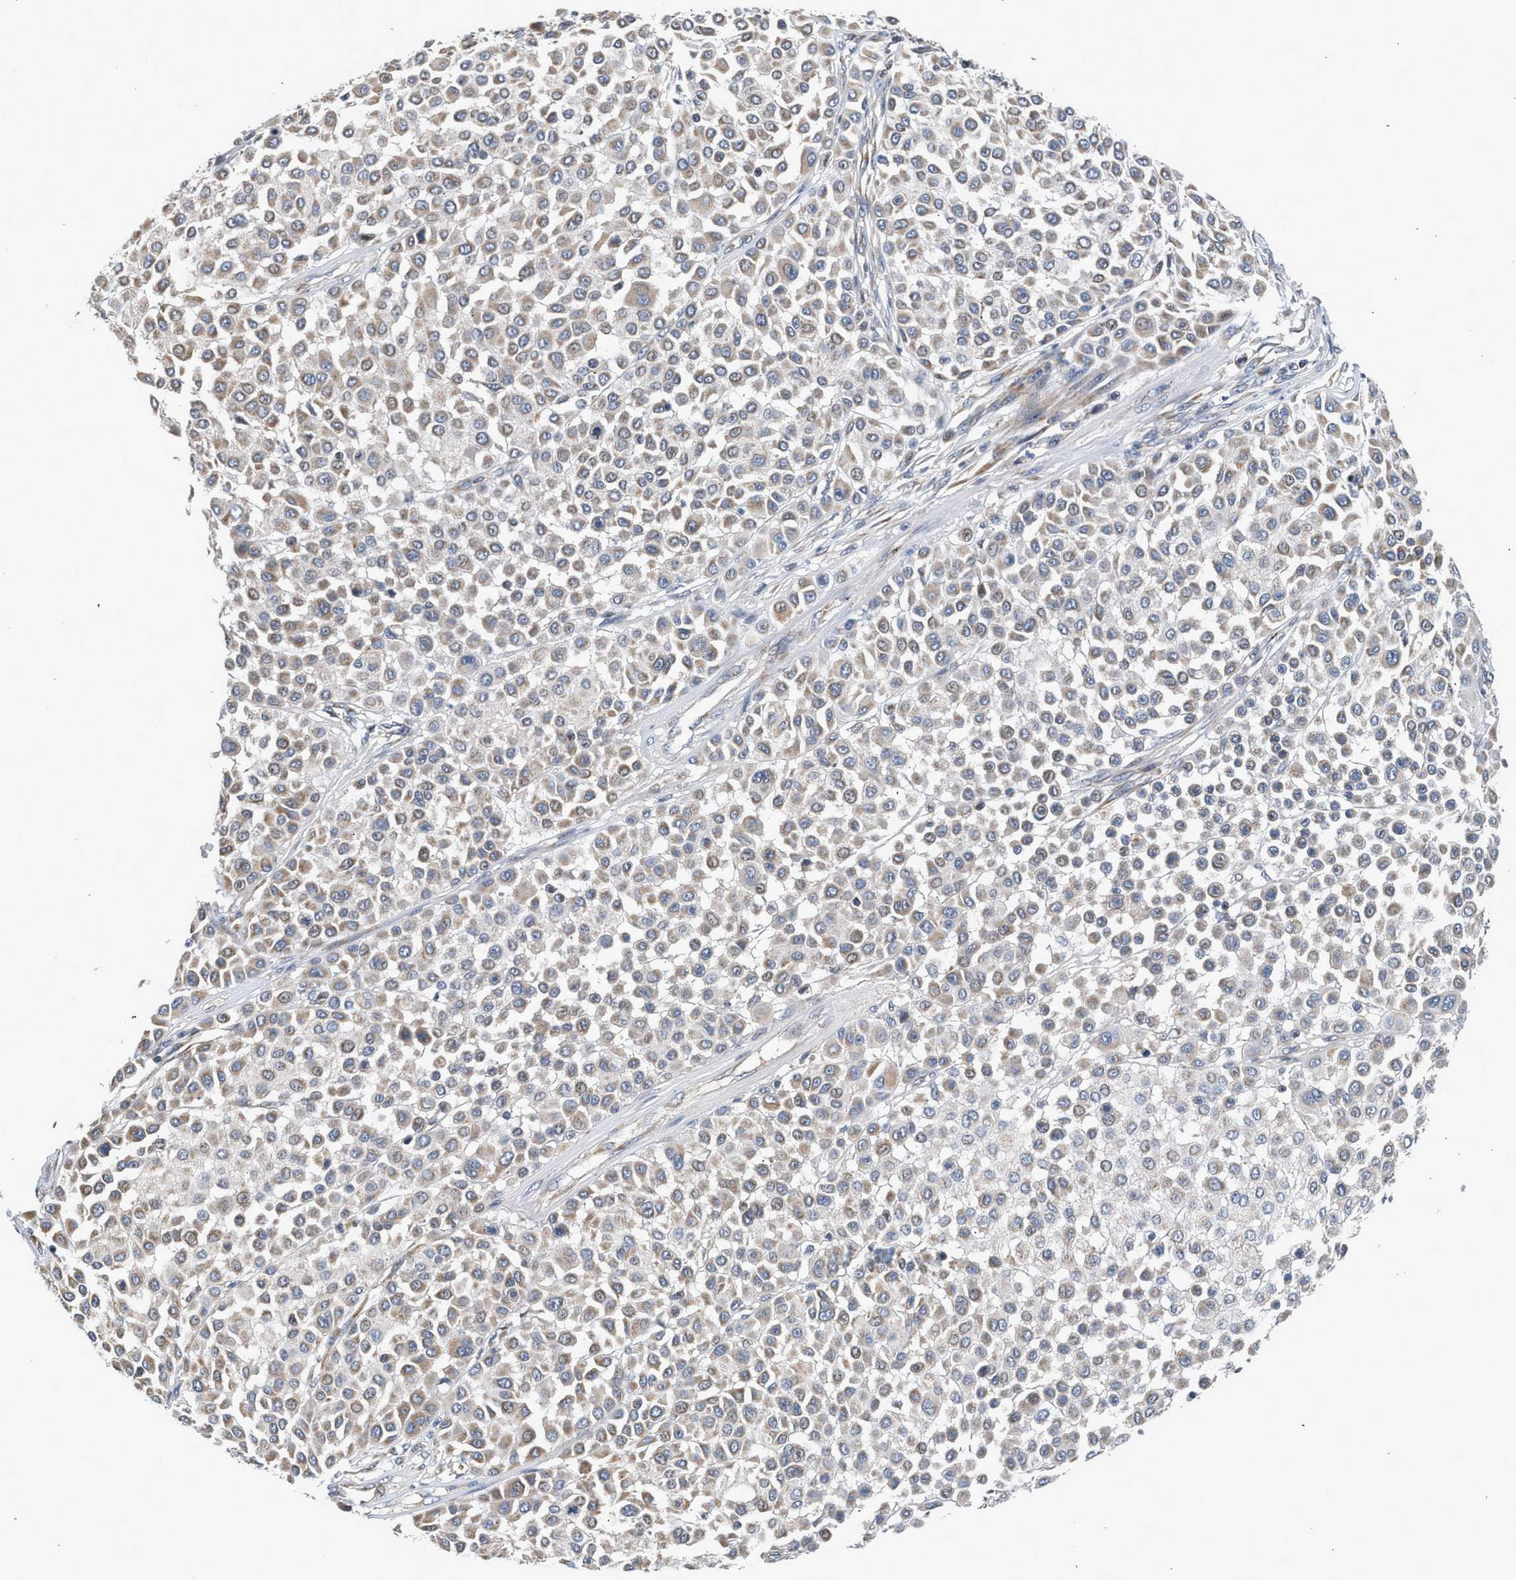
{"staining": {"intensity": "weak", "quantity": ">75%", "location": "cytoplasmic/membranous"}, "tissue": "melanoma", "cell_type": "Tumor cells", "image_type": "cancer", "snomed": [{"axis": "morphology", "description": "Malignant melanoma, Metastatic site"}, {"axis": "topography", "description": "Soft tissue"}], "caption": "Approximately >75% of tumor cells in melanoma reveal weak cytoplasmic/membranous protein staining as visualized by brown immunohistochemical staining.", "gene": "PIM1", "patient": {"sex": "male", "age": 41}}